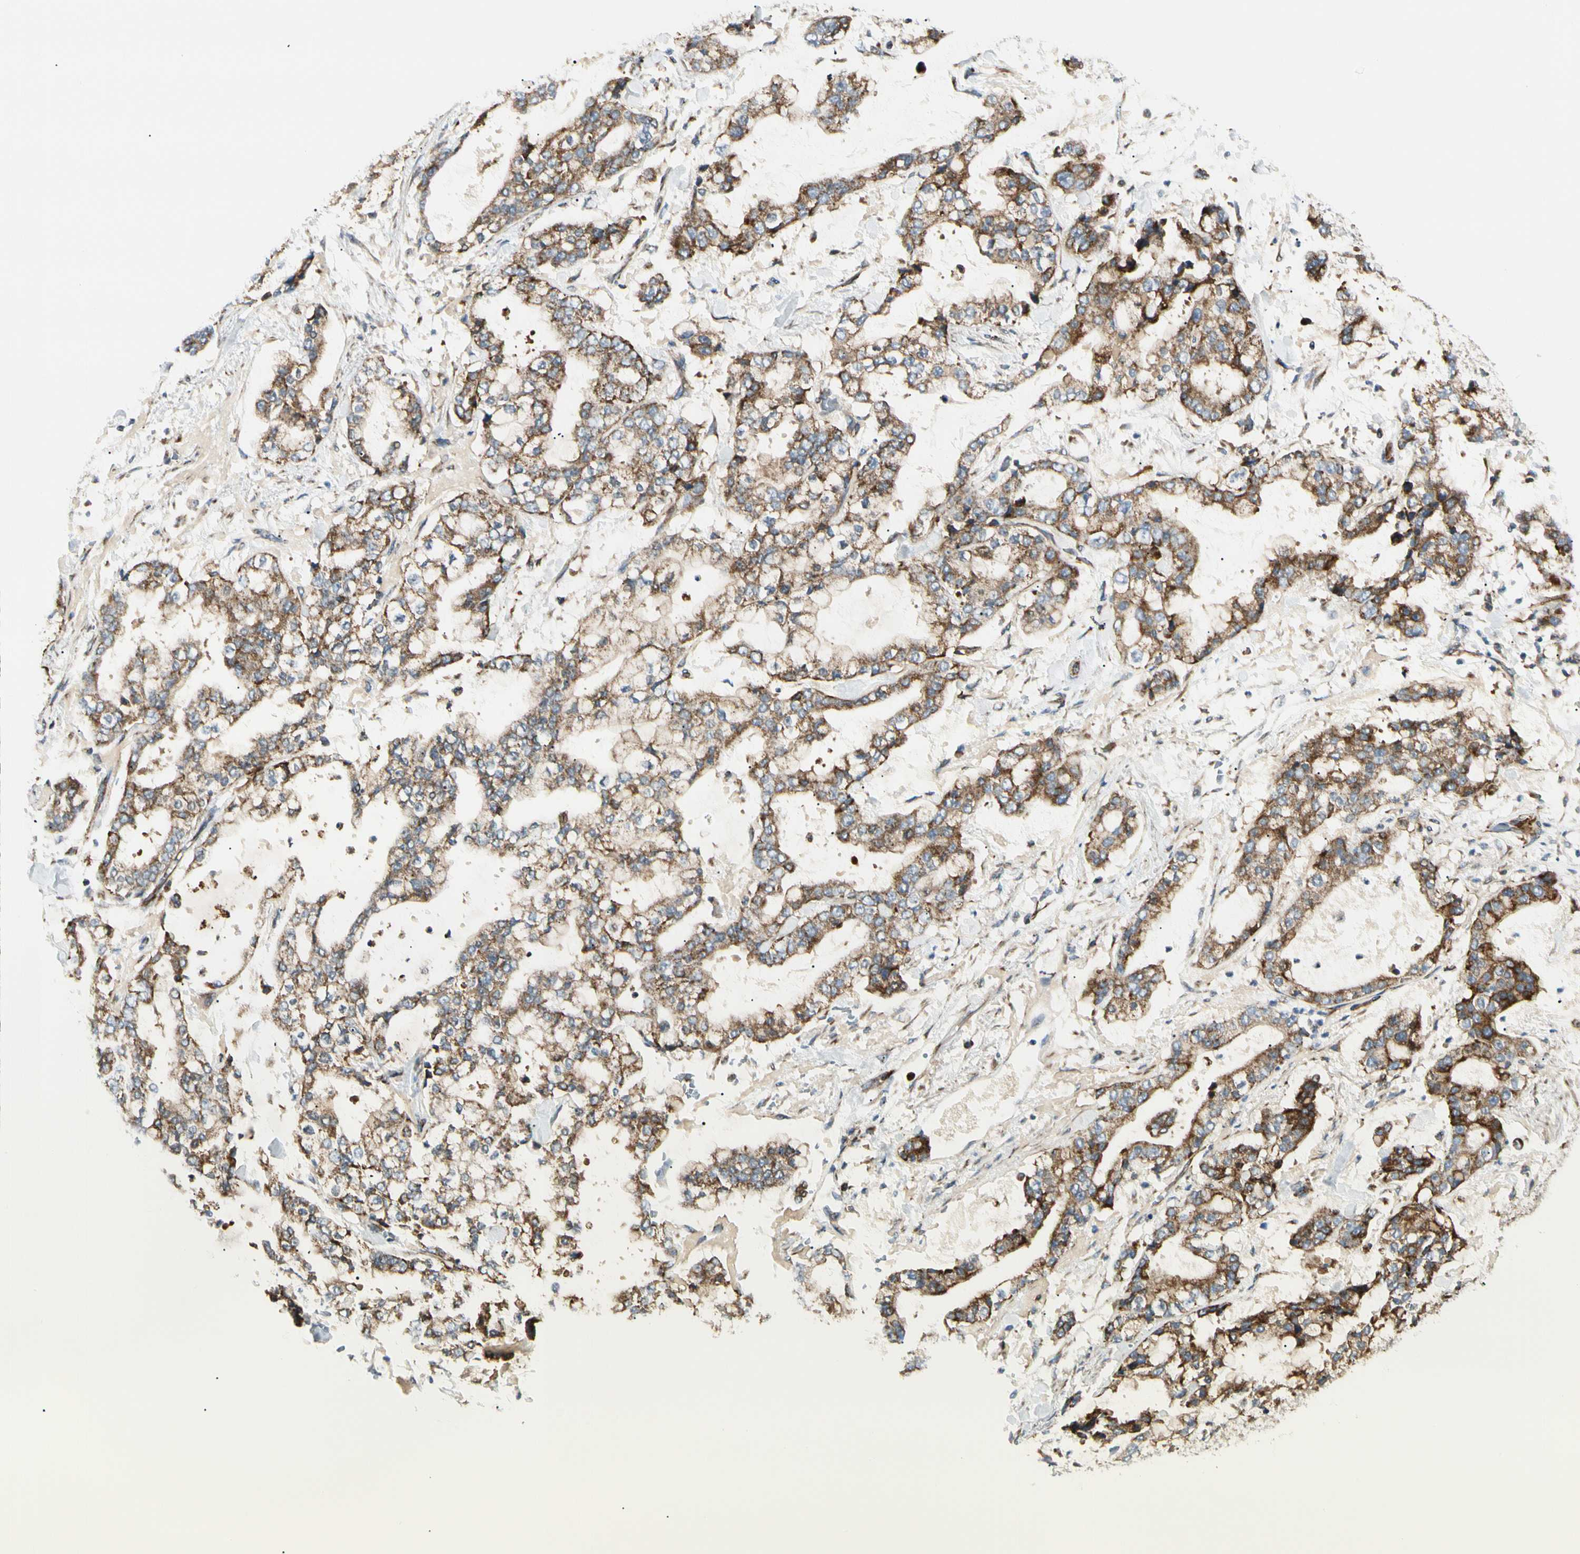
{"staining": {"intensity": "strong", "quantity": ">75%", "location": "cytoplasmic/membranous"}, "tissue": "stomach cancer", "cell_type": "Tumor cells", "image_type": "cancer", "snomed": [{"axis": "morphology", "description": "Normal tissue, NOS"}, {"axis": "morphology", "description": "Adenocarcinoma, NOS"}, {"axis": "topography", "description": "Stomach, upper"}, {"axis": "topography", "description": "Stomach"}], "caption": "Adenocarcinoma (stomach) was stained to show a protein in brown. There is high levels of strong cytoplasmic/membranous staining in approximately >75% of tumor cells.", "gene": "TBC1D10A", "patient": {"sex": "male", "age": 76}}